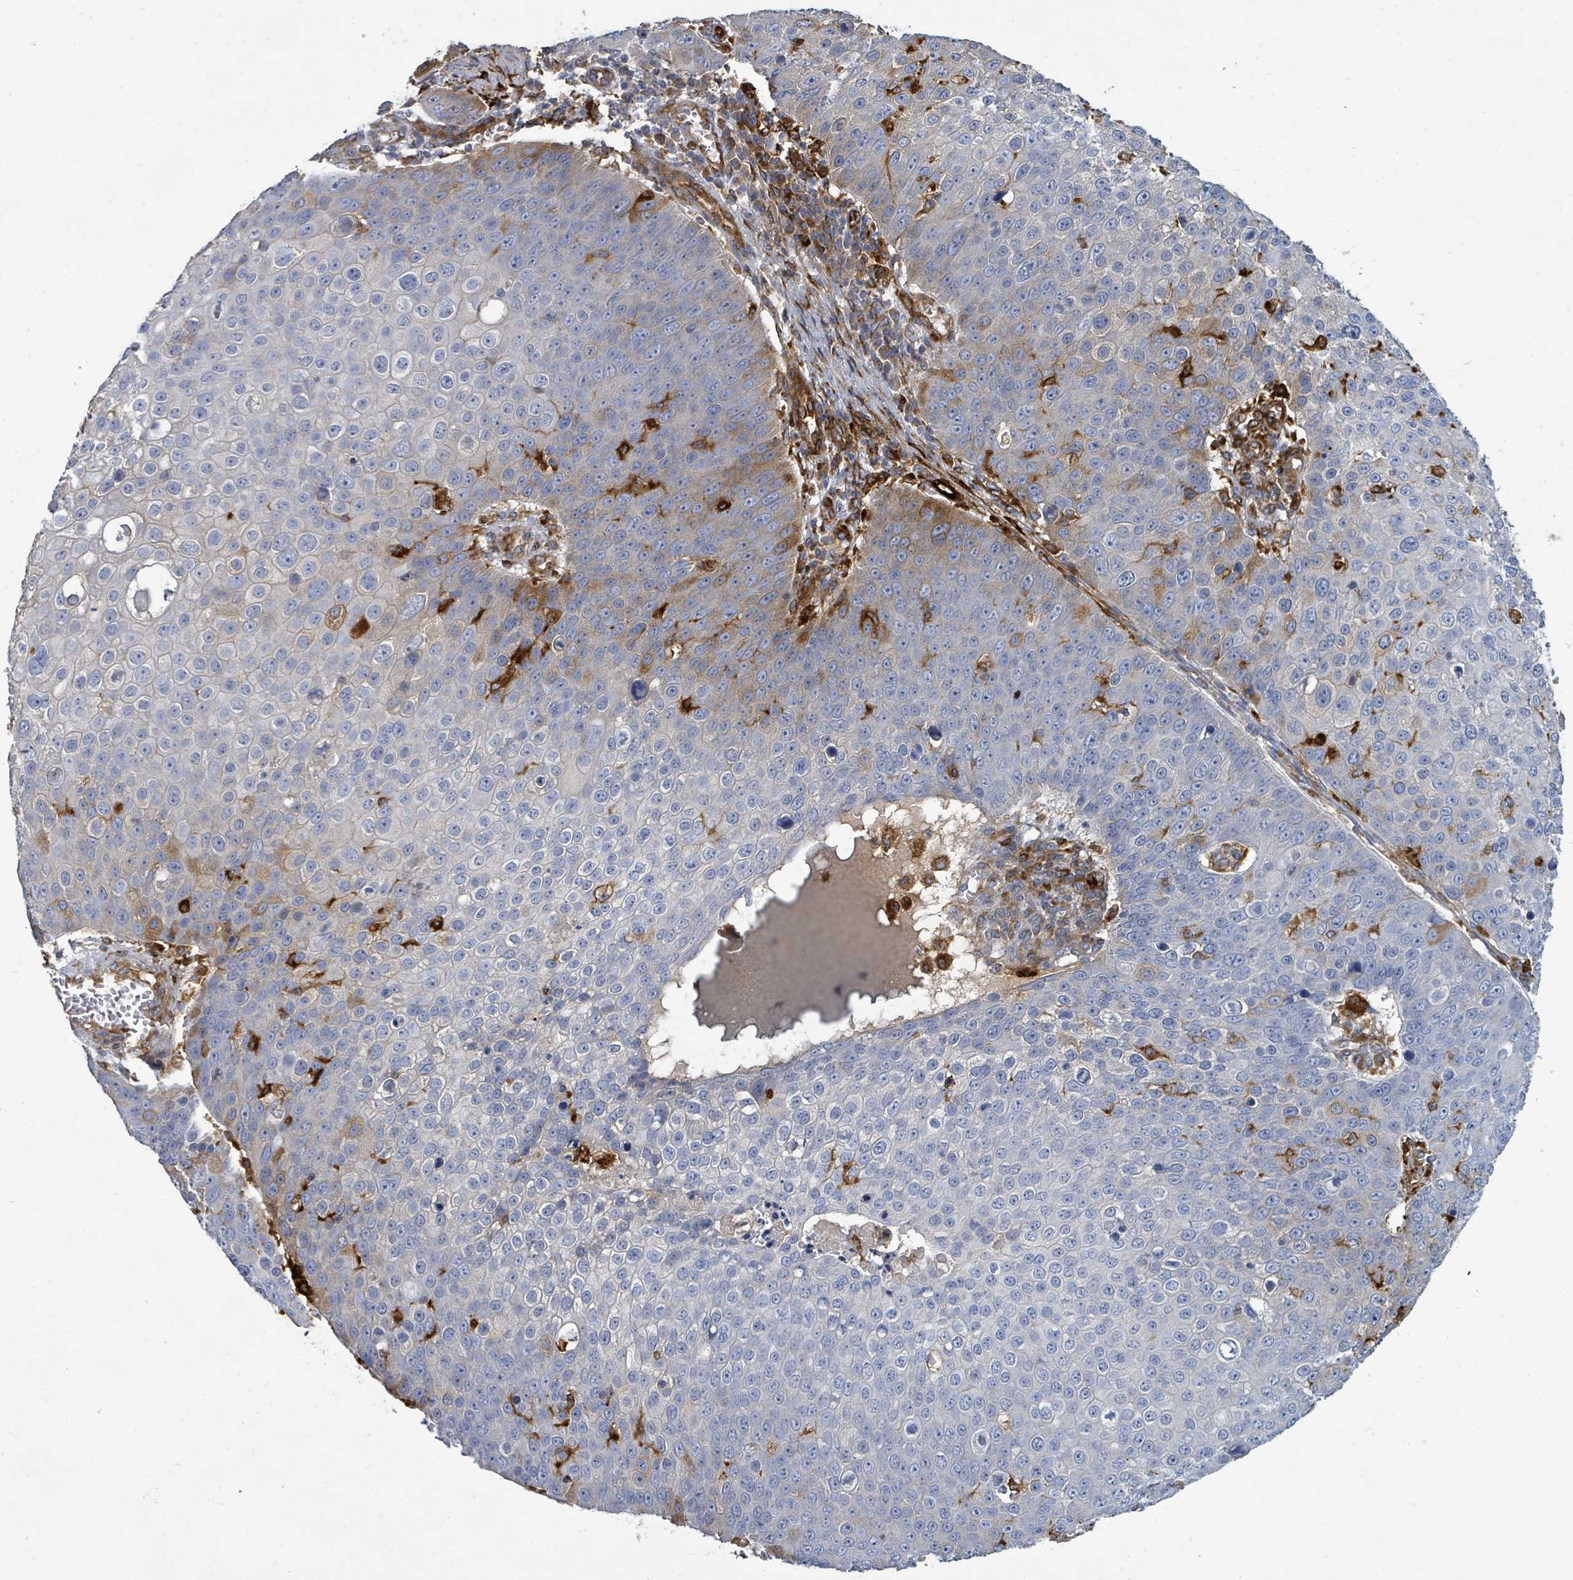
{"staining": {"intensity": "moderate", "quantity": "<25%", "location": "cytoplasmic/membranous"}, "tissue": "skin cancer", "cell_type": "Tumor cells", "image_type": "cancer", "snomed": [{"axis": "morphology", "description": "Squamous cell carcinoma, NOS"}, {"axis": "topography", "description": "Skin"}], "caption": "Skin squamous cell carcinoma tissue exhibits moderate cytoplasmic/membranous expression in about <25% of tumor cells, visualized by immunohistochemistry.", "gene": "IFIT1", "patient": {"sex": "male", "age": 71}}